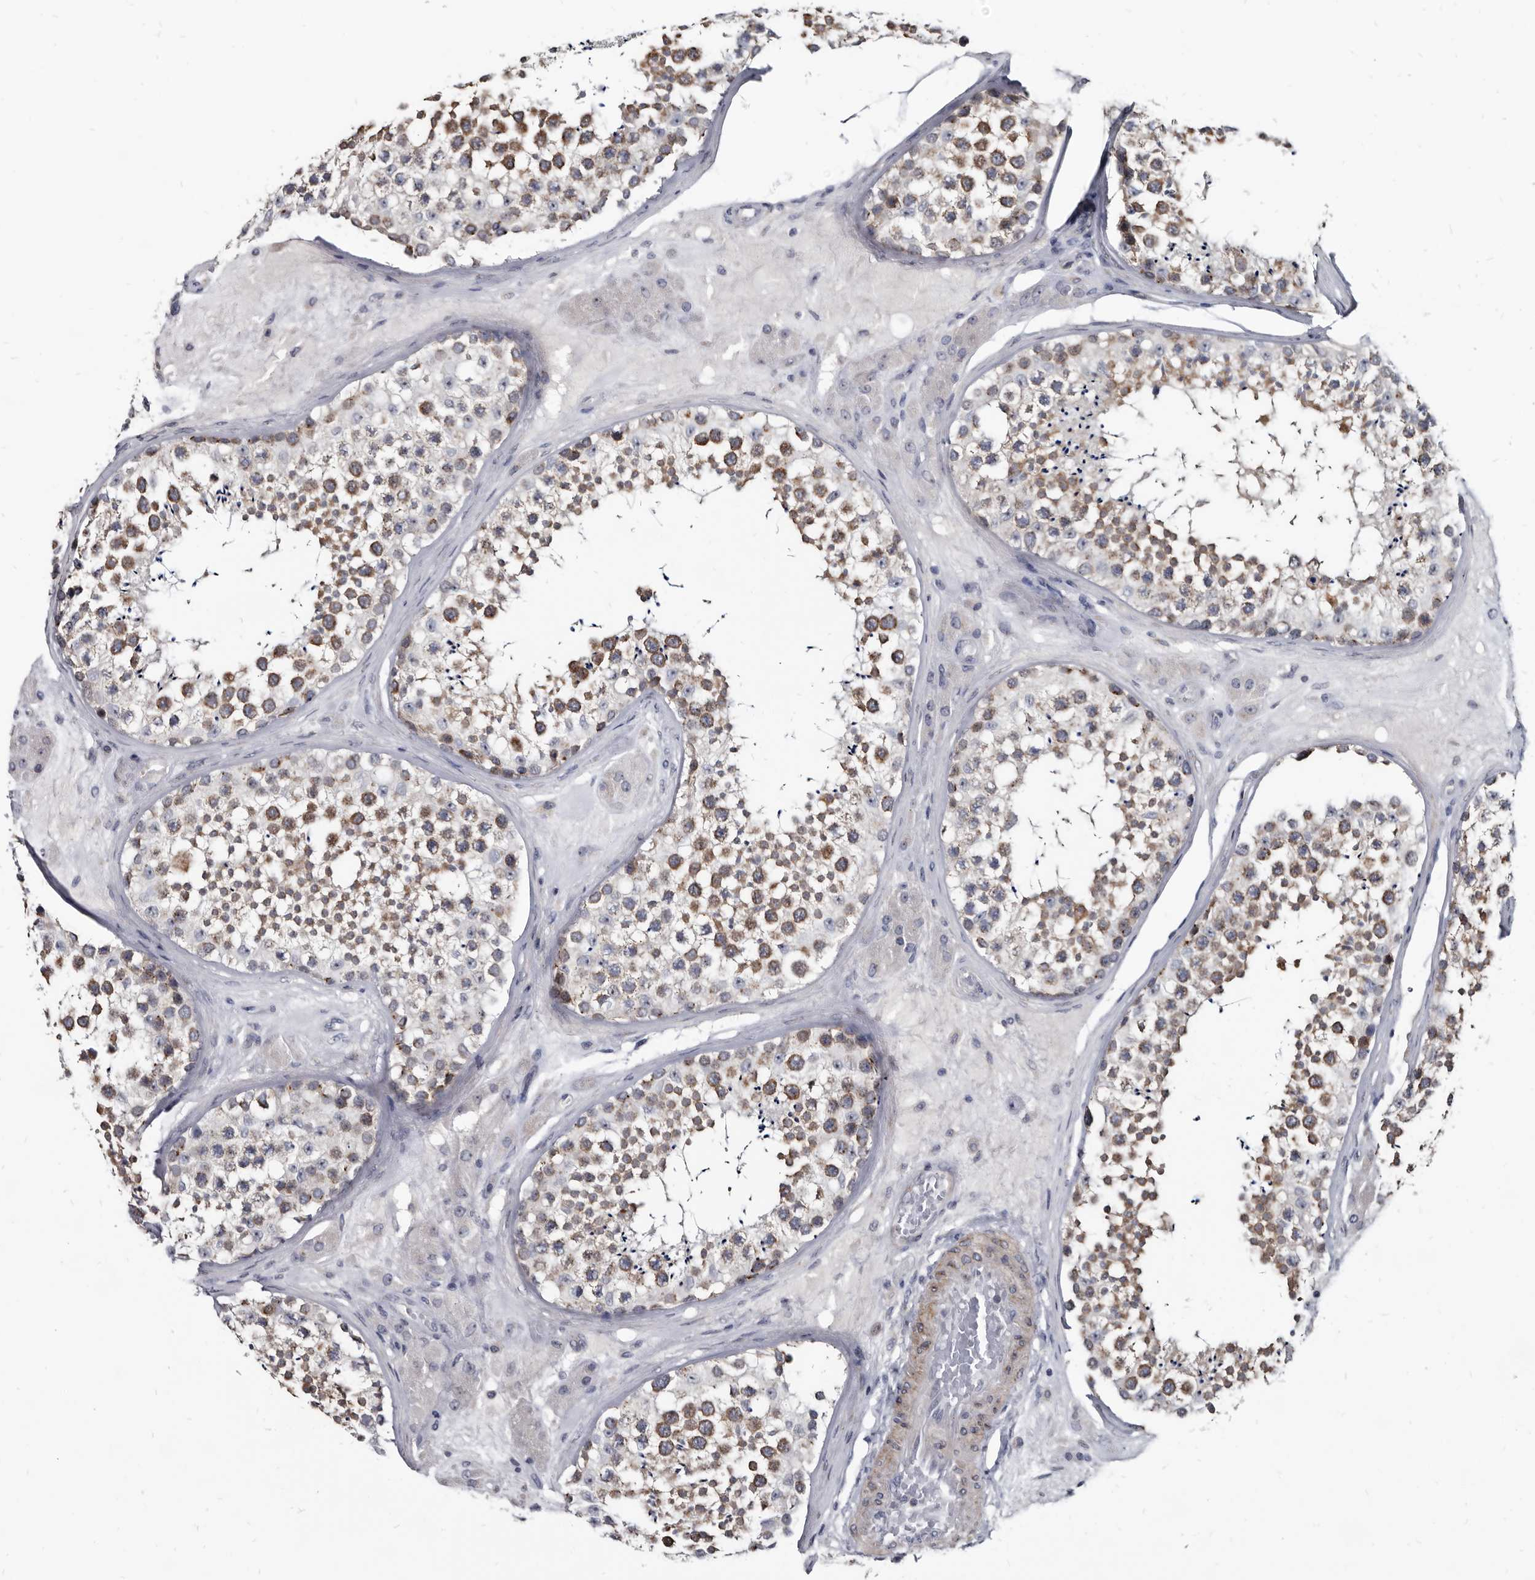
{"staining": {"intensity": "strong", "quantity": "25%-75%", "location": "cytoplasmic/membranous"}, "tissue": "testis", "cell_type": "Cells in seminiferous ducts", "image_type": "normal", "snomed": [{"axis": "morphology", "description": "Normal tissue, NOS"}, {"axis": "topography", "description": "Testis"}], "caption": "This is an image of immunohistochemistry (IHC) staining of benign testis, which shows strong positivity in the cytoplasmic/membranous of cells in seminiferous ducts.", "gene": "PRSS8", "patient": {"sex": "male", "age": 46}}